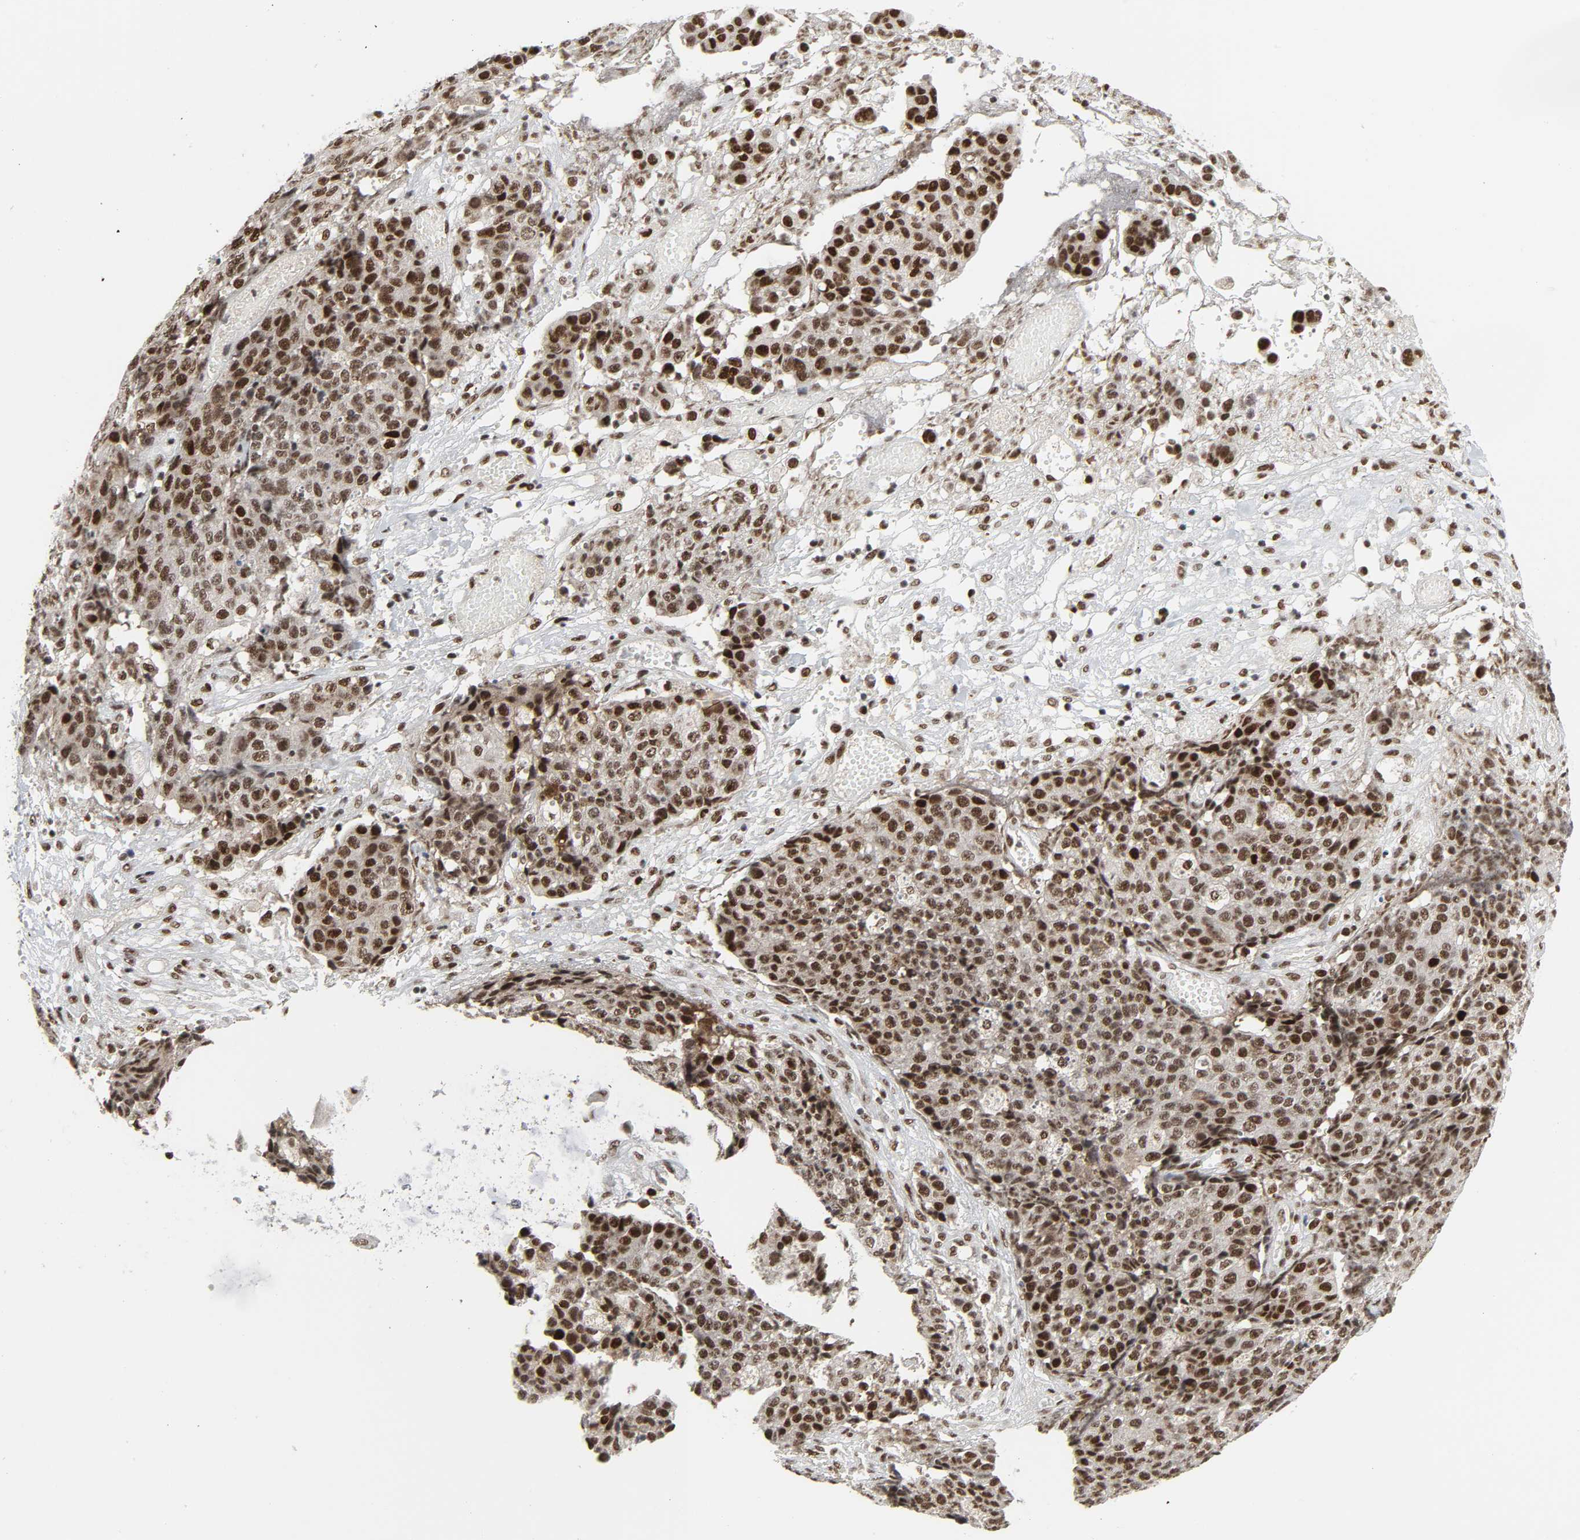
{"staining": {"intensity": "strong", "quantity": ">75%", "location": "nuclear"}, "tissue": "ovarian cancer", "cell_type": "Tumor cells", "image_type": "cancer", "snomed": [{"axis": "morphology", "description": "Carcinoma, endometroid"}, {"axis": "topography", "description": "Ovary"}], "caption": "A high amount of strong nuclear expression is identified in approximately >75% of tumor cells in ovarian cancer tissue.", "gene": "CDK7", "patient": {"sex": "female", "age": 42}}